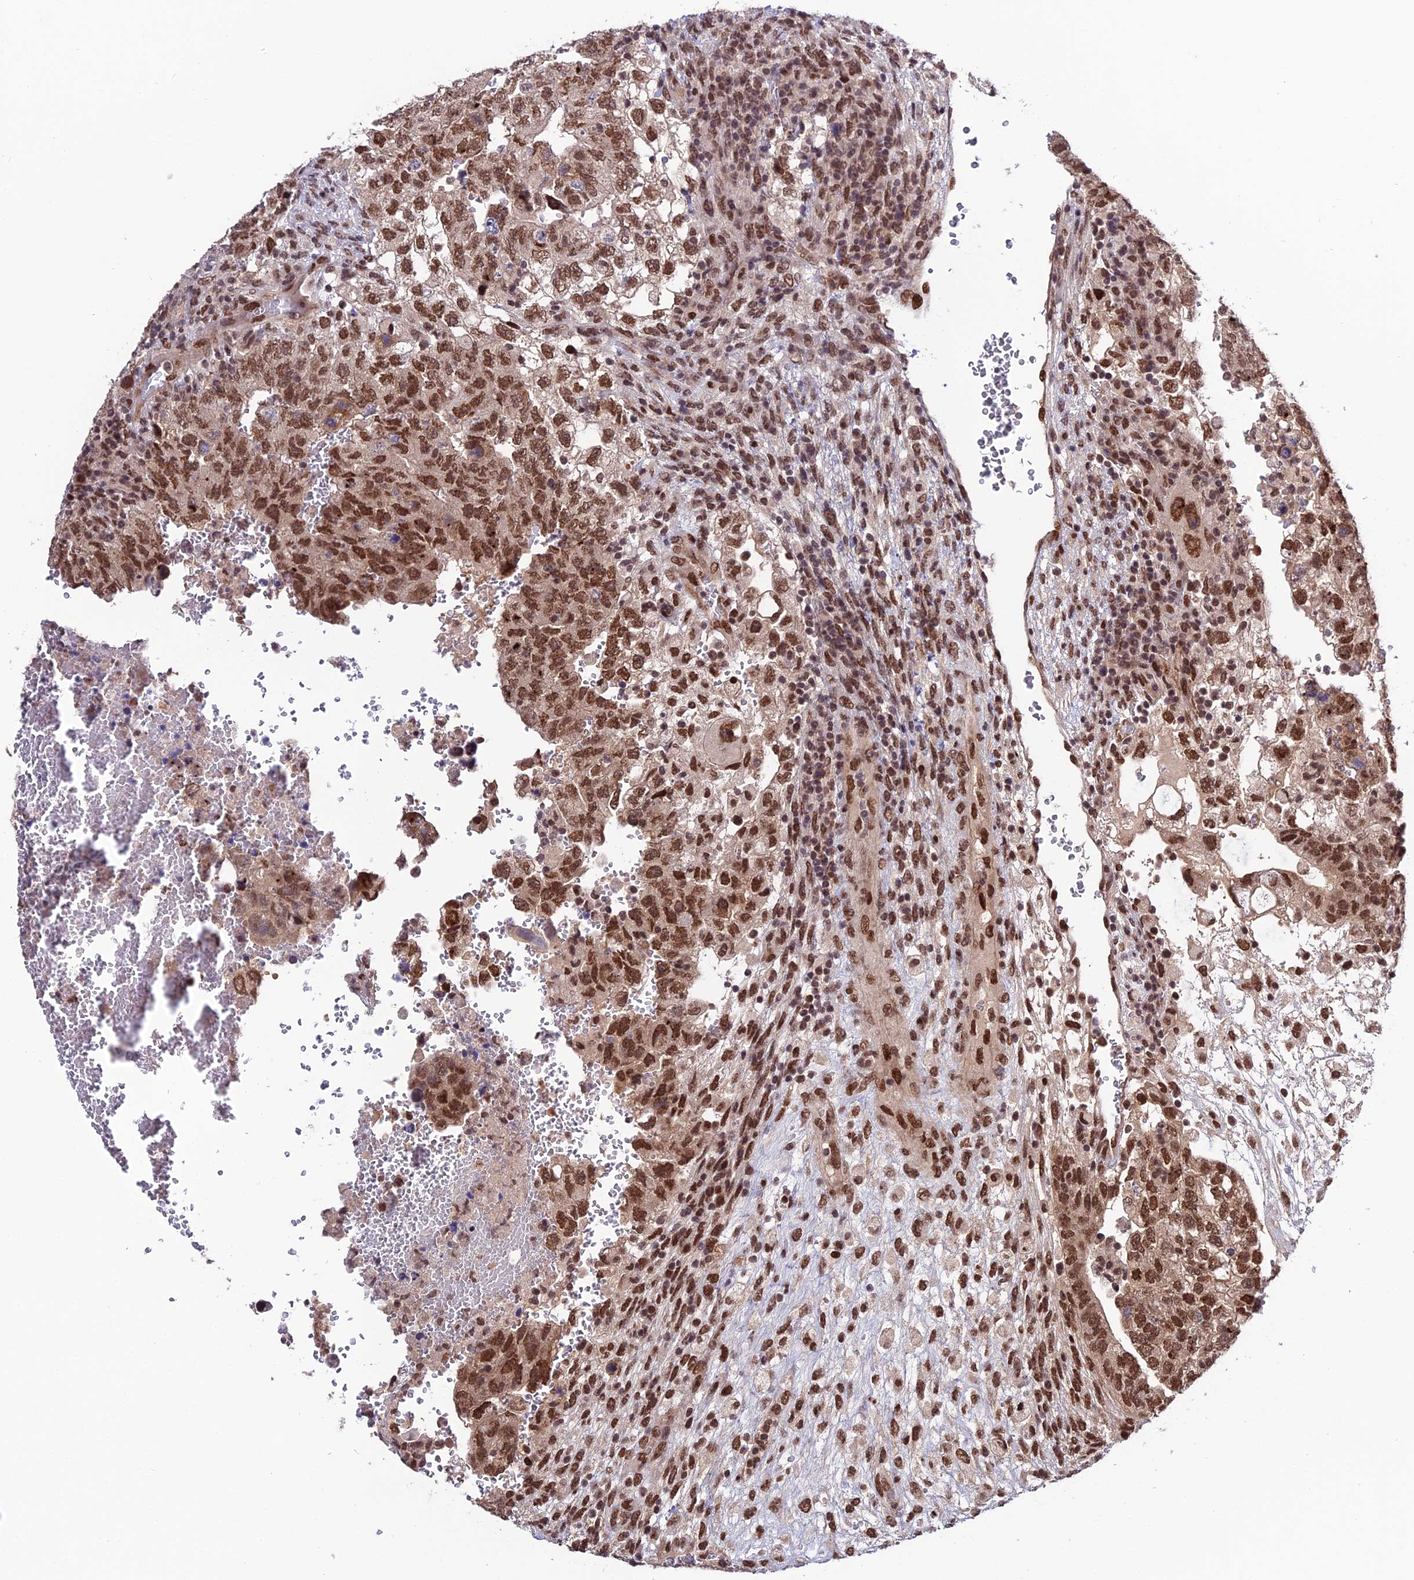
{"staining": {"intensity": "moderate", "quantity": ">75%", "location": "nuclear"}, "tissue": "testis cancer", "cell_type": "Tumor cells", "image_type": "cancer", "snomed": [{"axis": "morphology", "description": "Carcinoma, Embryonal, NOS"}, {"axis": "topography", "description": "Testis"}], "caption": "The immunohistochemical stain labels moderate nuclear expression in tumor cells of testis cancer (embryonal carcinoma) tissue.", "gene": "SYT15", "patient": {"sex": "male", "age": 36}}